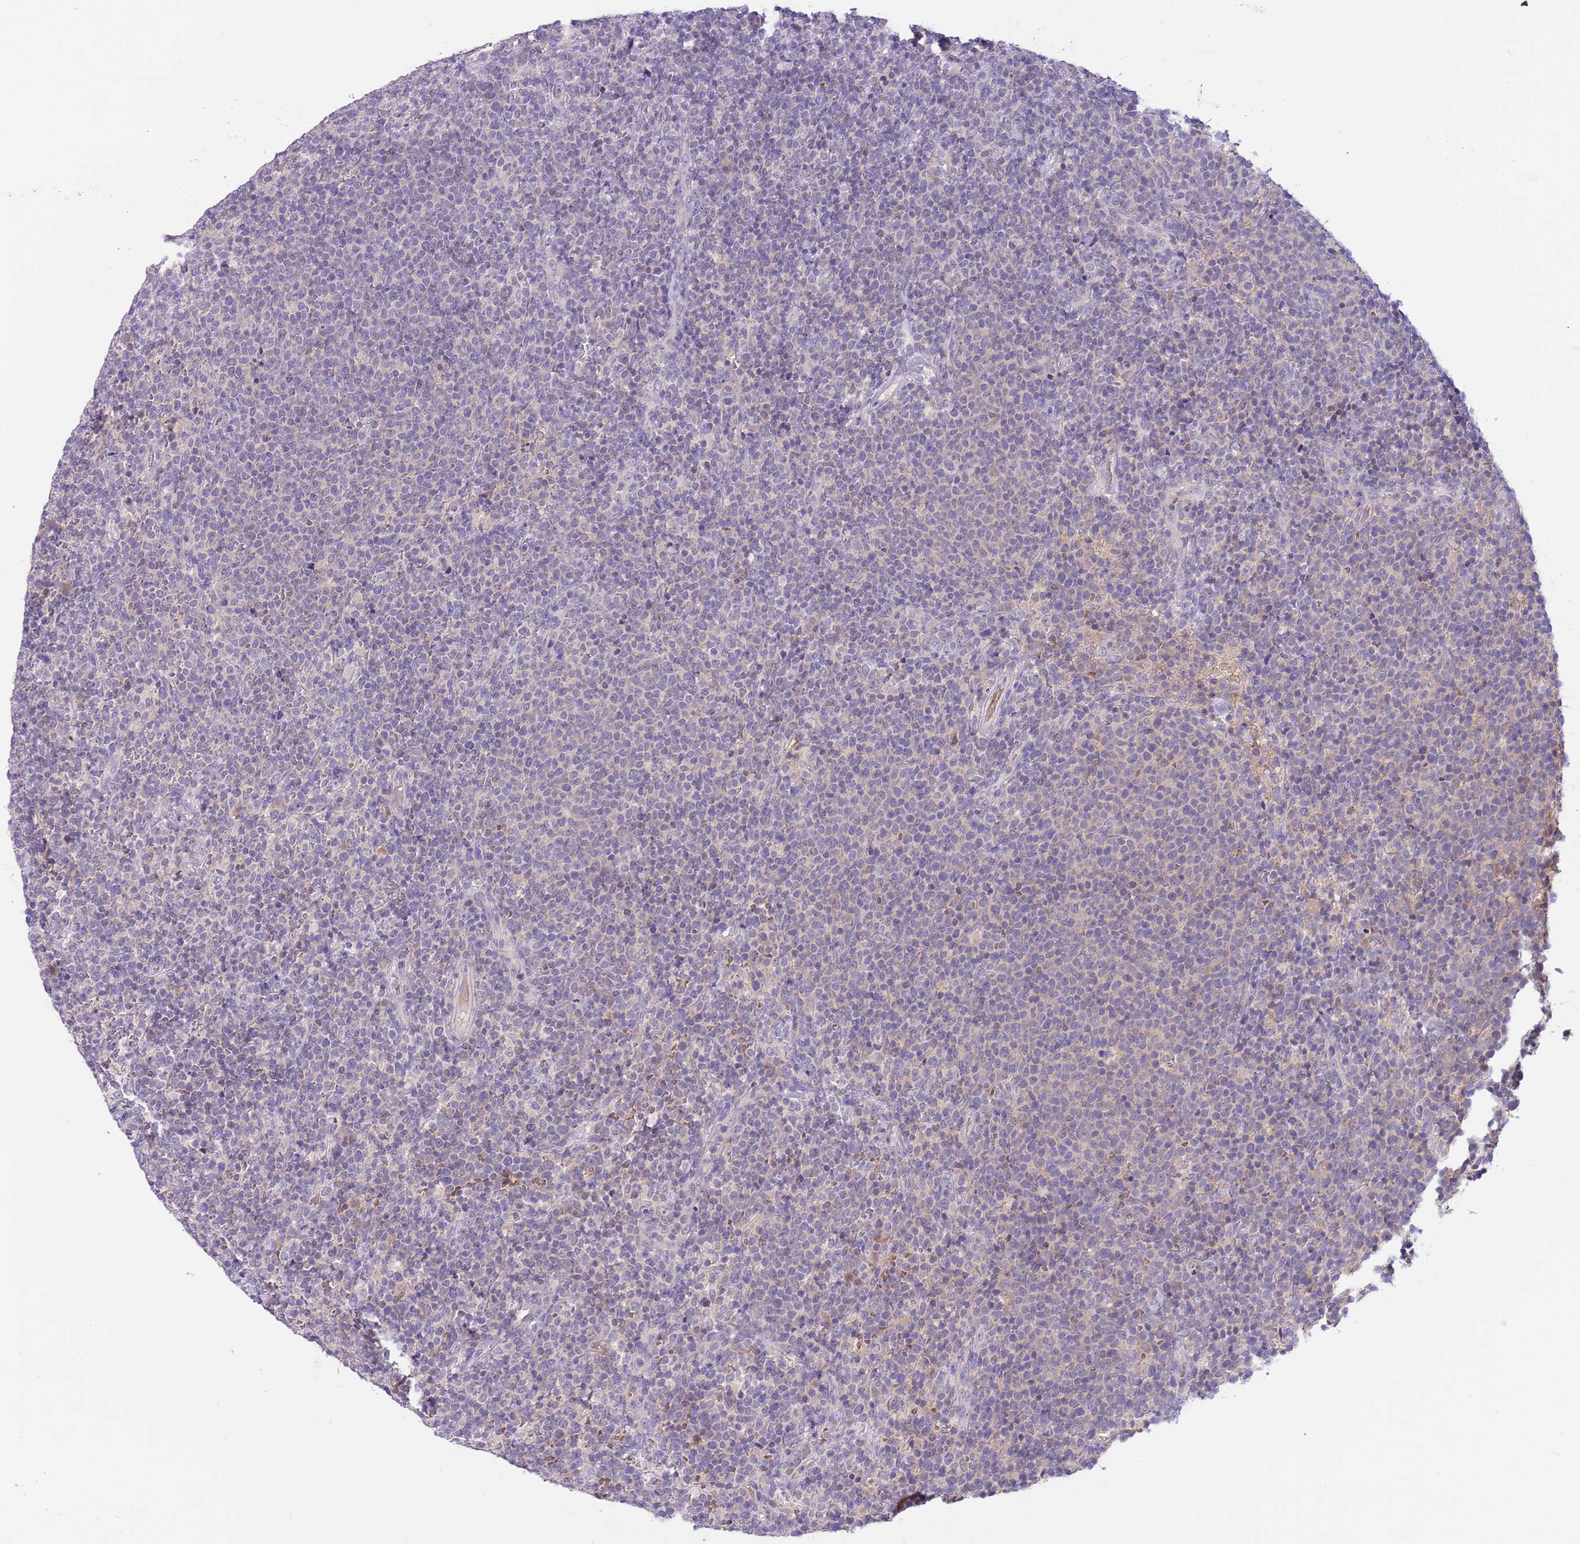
{"staining": {"intensity": "negative", "quantity": "none", "location": "none"}, "tissue": "lymphoma", "cell_type": "Tumor cells", "image_type": "cancer", "snomed": [{"axis": "morphology", "description": "Malignant lymphoma, non-Hodgkin's type, High grade"}, {"axis": "topography", "description": "Lymph node"}], "caption": "IHC histopathology image of neoplastic tissue: human malignant lymphoma, non-Hodgkin's type (high-grade) stained with DAB reveals no significant protein positivity in tumor cells.", "gene": "CFAP73", "patient": {"sex": "male", "age": 61}}